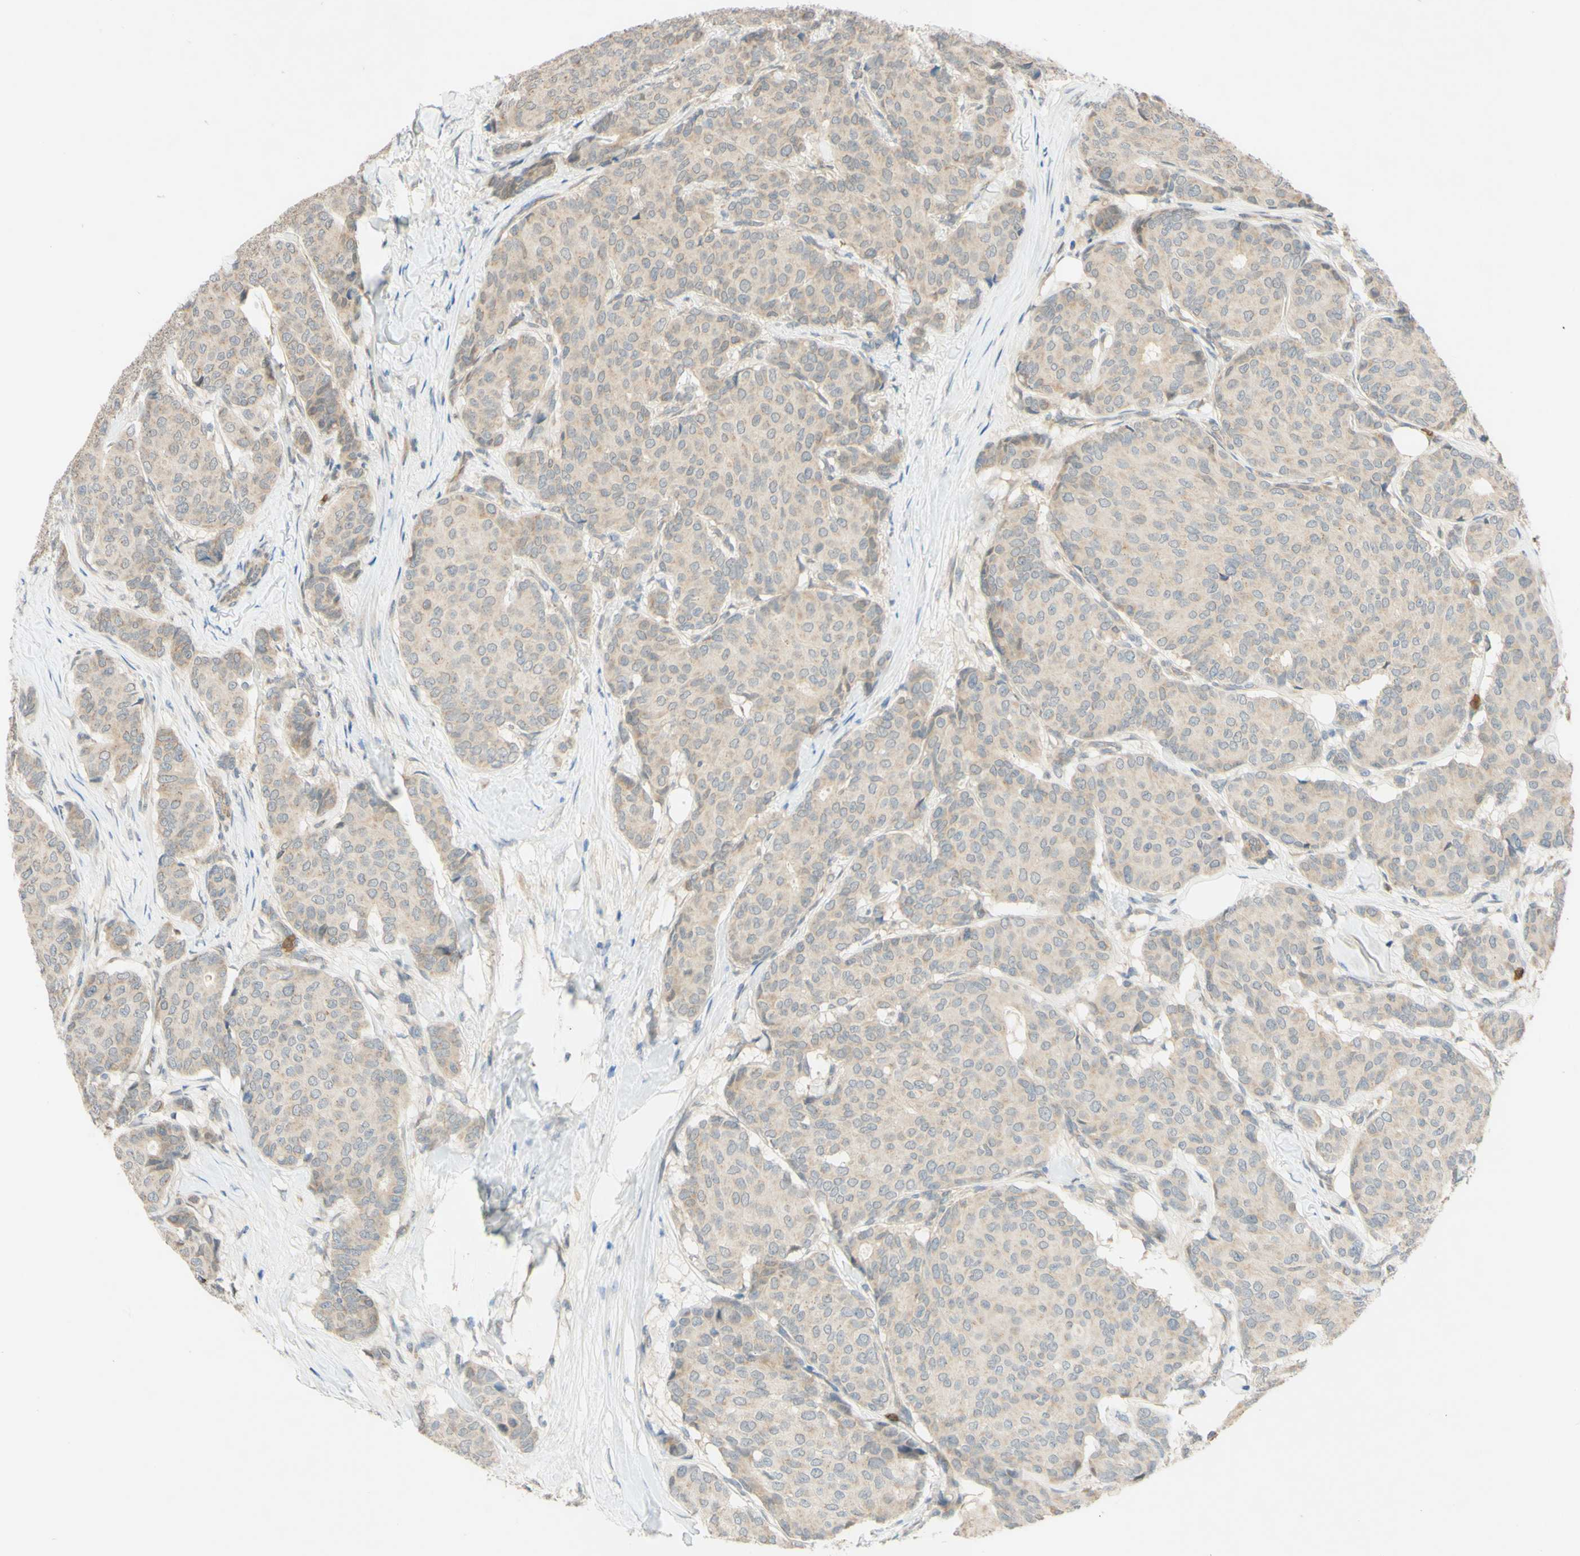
{"staining": {"intensity": "weak", "quantity": ">75%", "location": "cytoplasmic/membranous"}, "tissue": "breast cancer", "cell_type": "Tumor cells", "image_type": "cancer", "snomed": [{"axis": "morphology", "description": "Duct carcinoma"}, {"axis": "topography", "description": "Breast"}], "caption": "Protein analysis of breast cancer (infiltrating ductal carcinoma) tissue shows weak cytoplasmic/membranous staining in approximately >75% of tumor cells. The protein of interest is stained brown, and the nuclei are stained in blue (DAB (3,3'-diaminobenzidine) IHC with brightfield microscopy, high magnification).", "gene": "GATA1", "patient": {"sex": "female", "age": 75}}